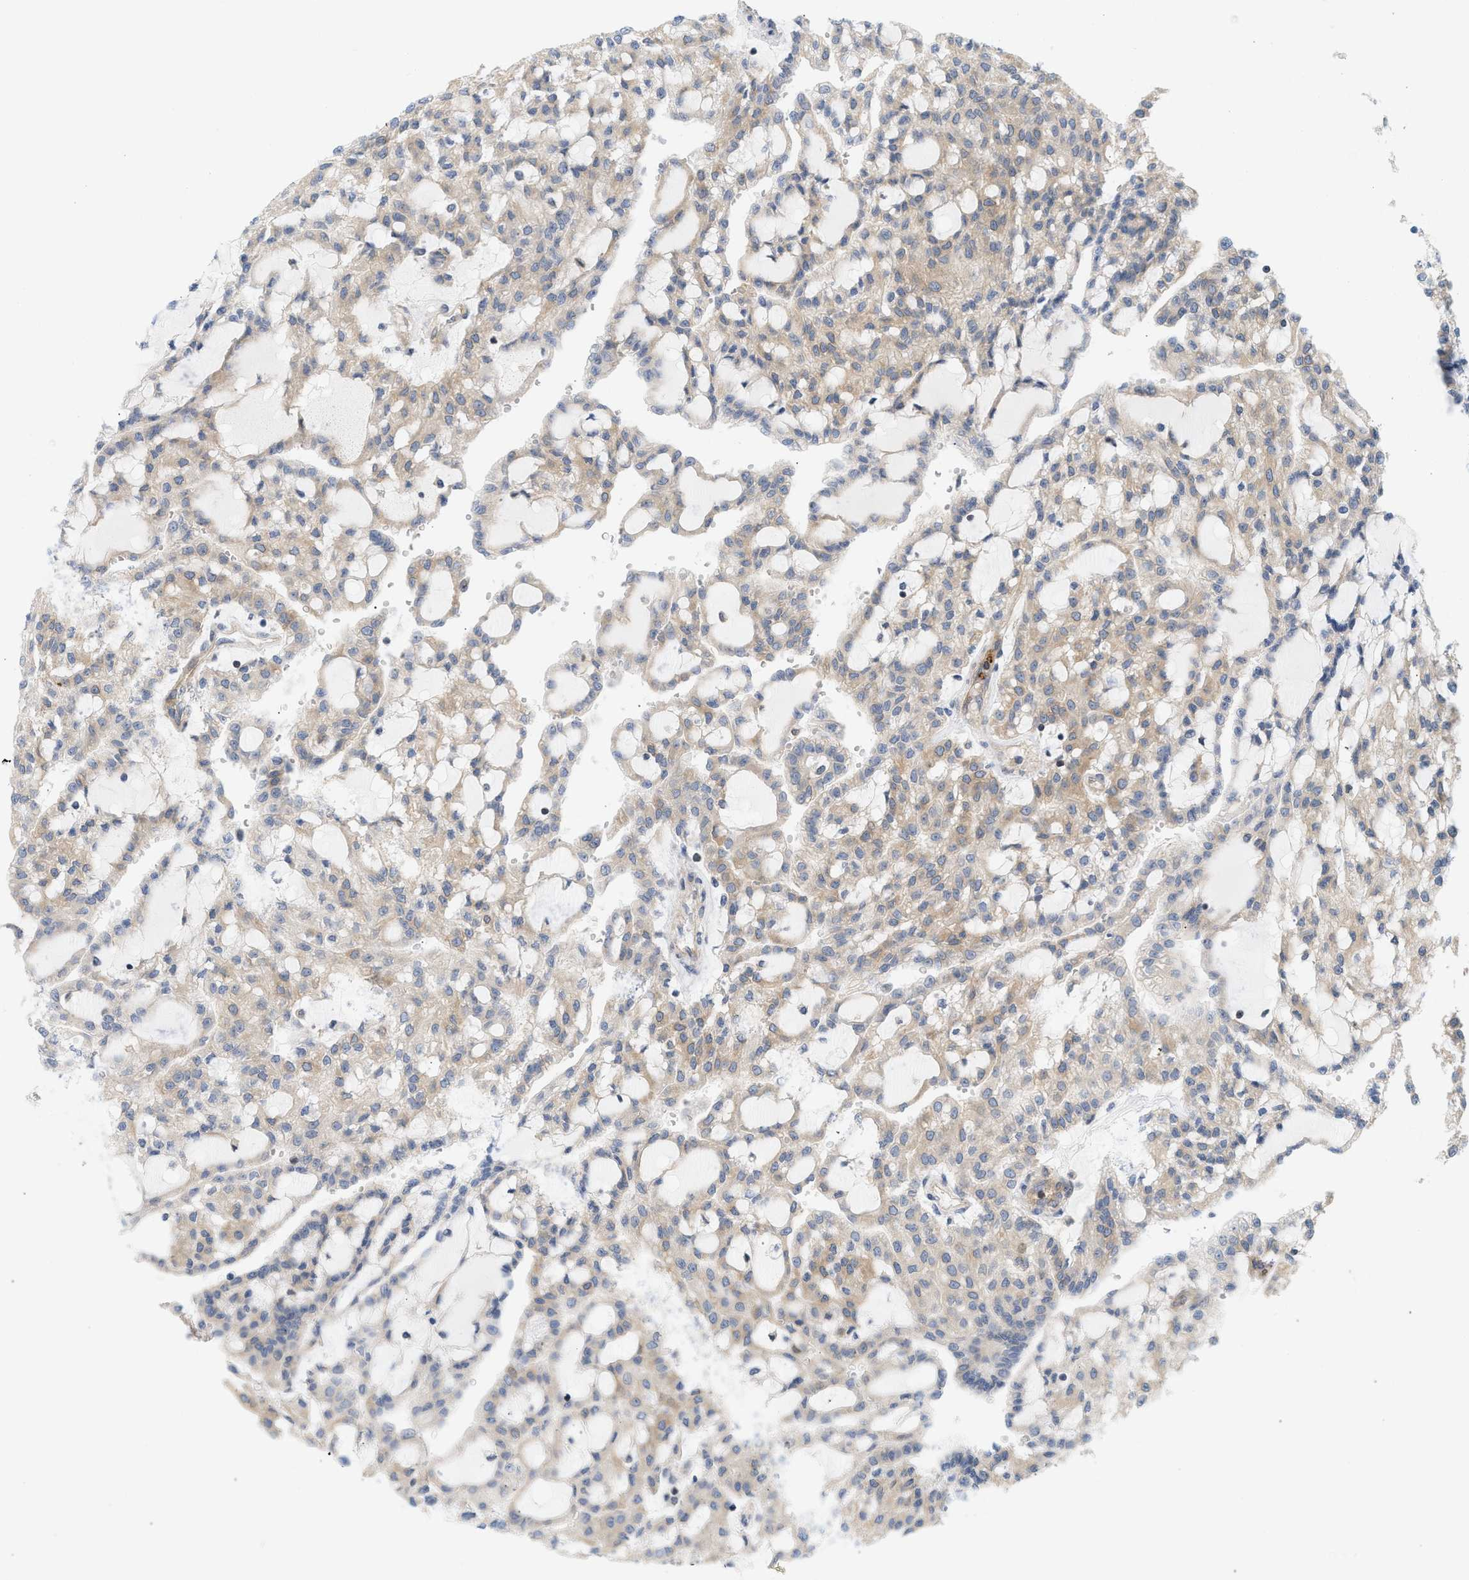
{"staining": {"intensity": "moderate", "quantity": ">75%", "location": "cytoplasmic/membranous"}, "tissue": "renal cancer", "cell_type": "Tumor cells", "image_type": "cancer", "snomed": [{"axis": "morphology", "description": "Adenocarcinoma, NOS"}, {"axis": "topography", "description": "Kidney"}], "caption": "Tumor cells show moderate cytoplasmic/membranous positivity in approximately >75% of cells in adenocarcinoma (renal). (DAB IHC with brightfield microscopy, high magnification).", "gene": "STRN", "patient": {"sex": "male", "age": 63}}